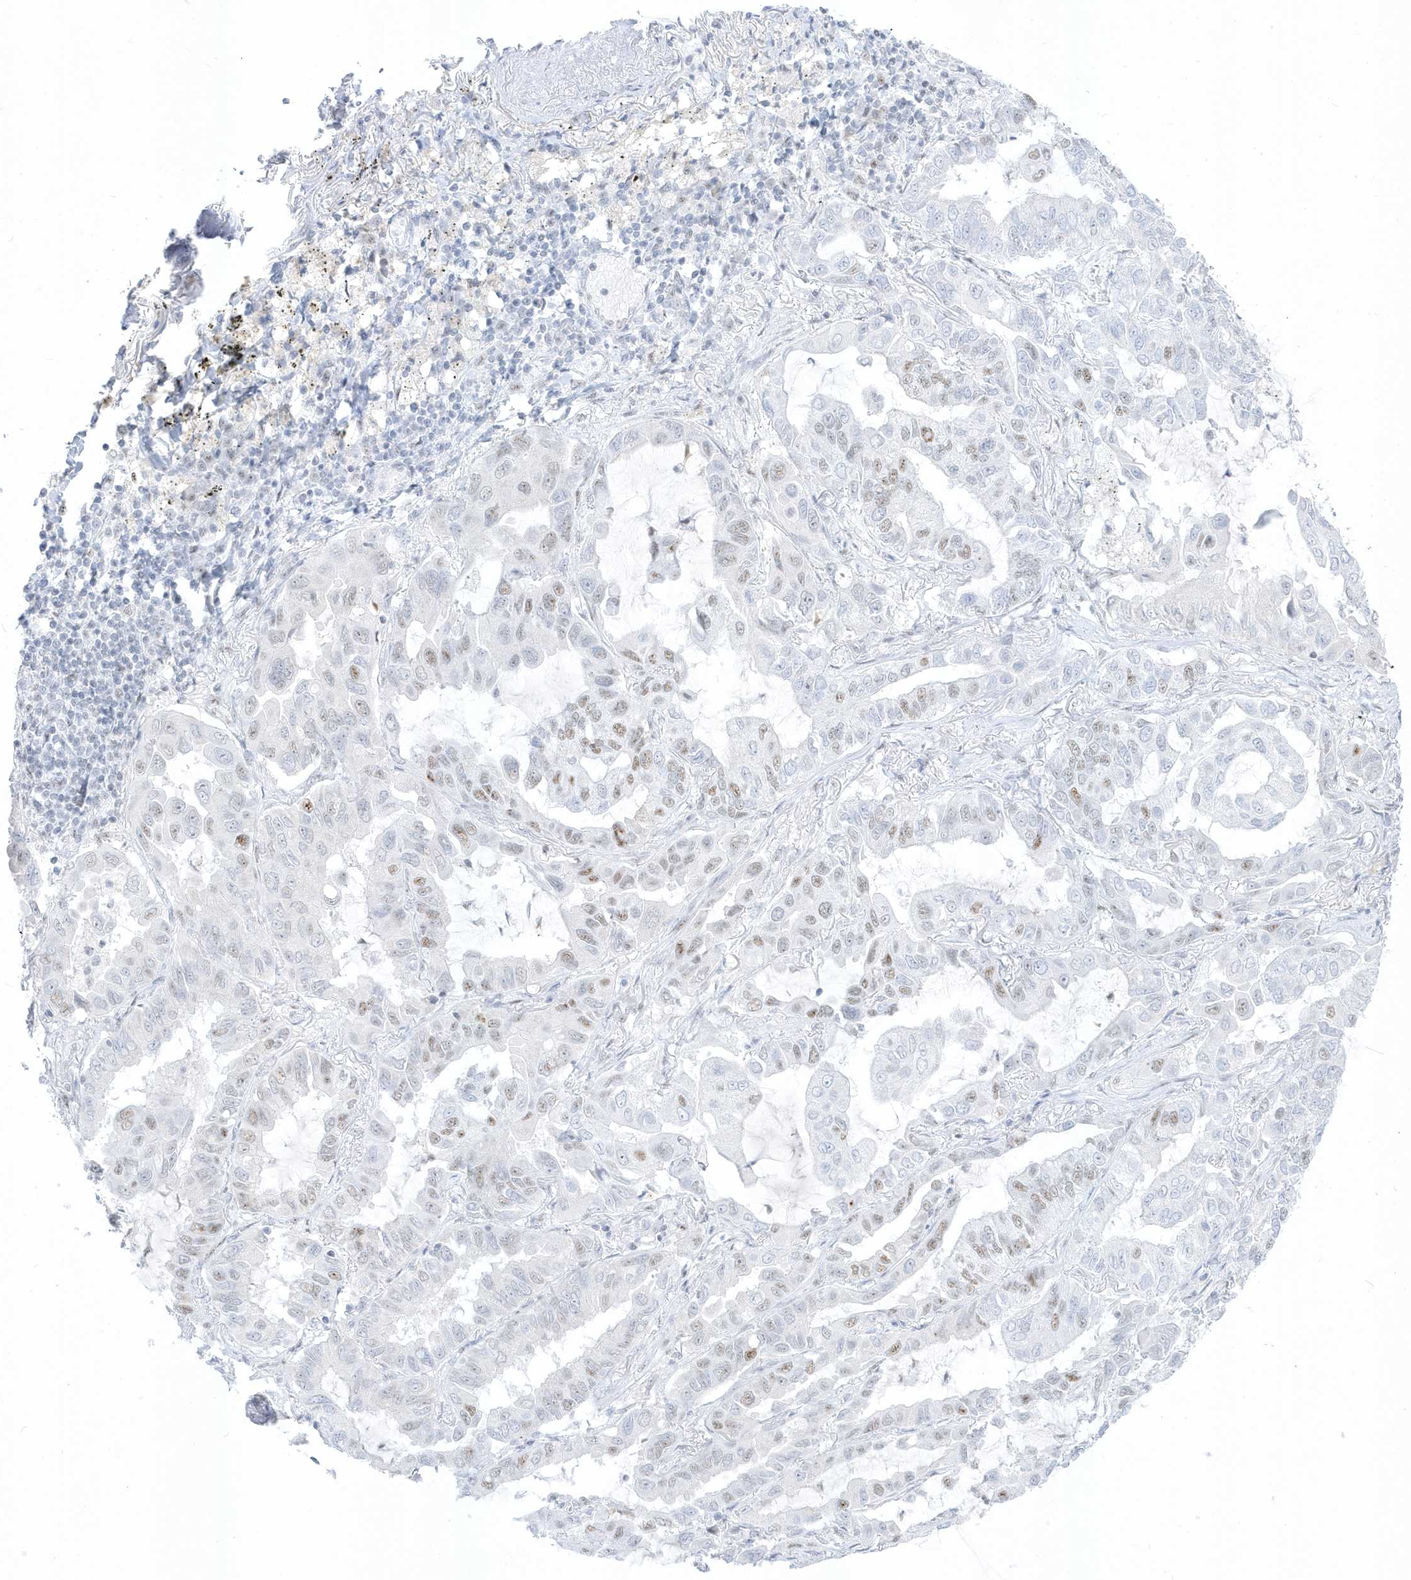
{"staining": {"intensity": "moderate", "quantity": "<25%", "location": "nuclear"}, "tissue": "lung cancer", "cell_type": "Tumor cells", "image_type": "cancer", "snomed": [{"axis": "morphology", "description": "Adenocarcinoma, NOS"}, {"axis": "topography", "description": "Lung"}], "caption": "Adenocarcinoma (lung) stained with DAB IHC demonstrates low levels of moderate nuclear staining in approximately <25% of tumor cells.", "gene": "PLEKHN1", "patient": {"sex": "male", "age": 64}}